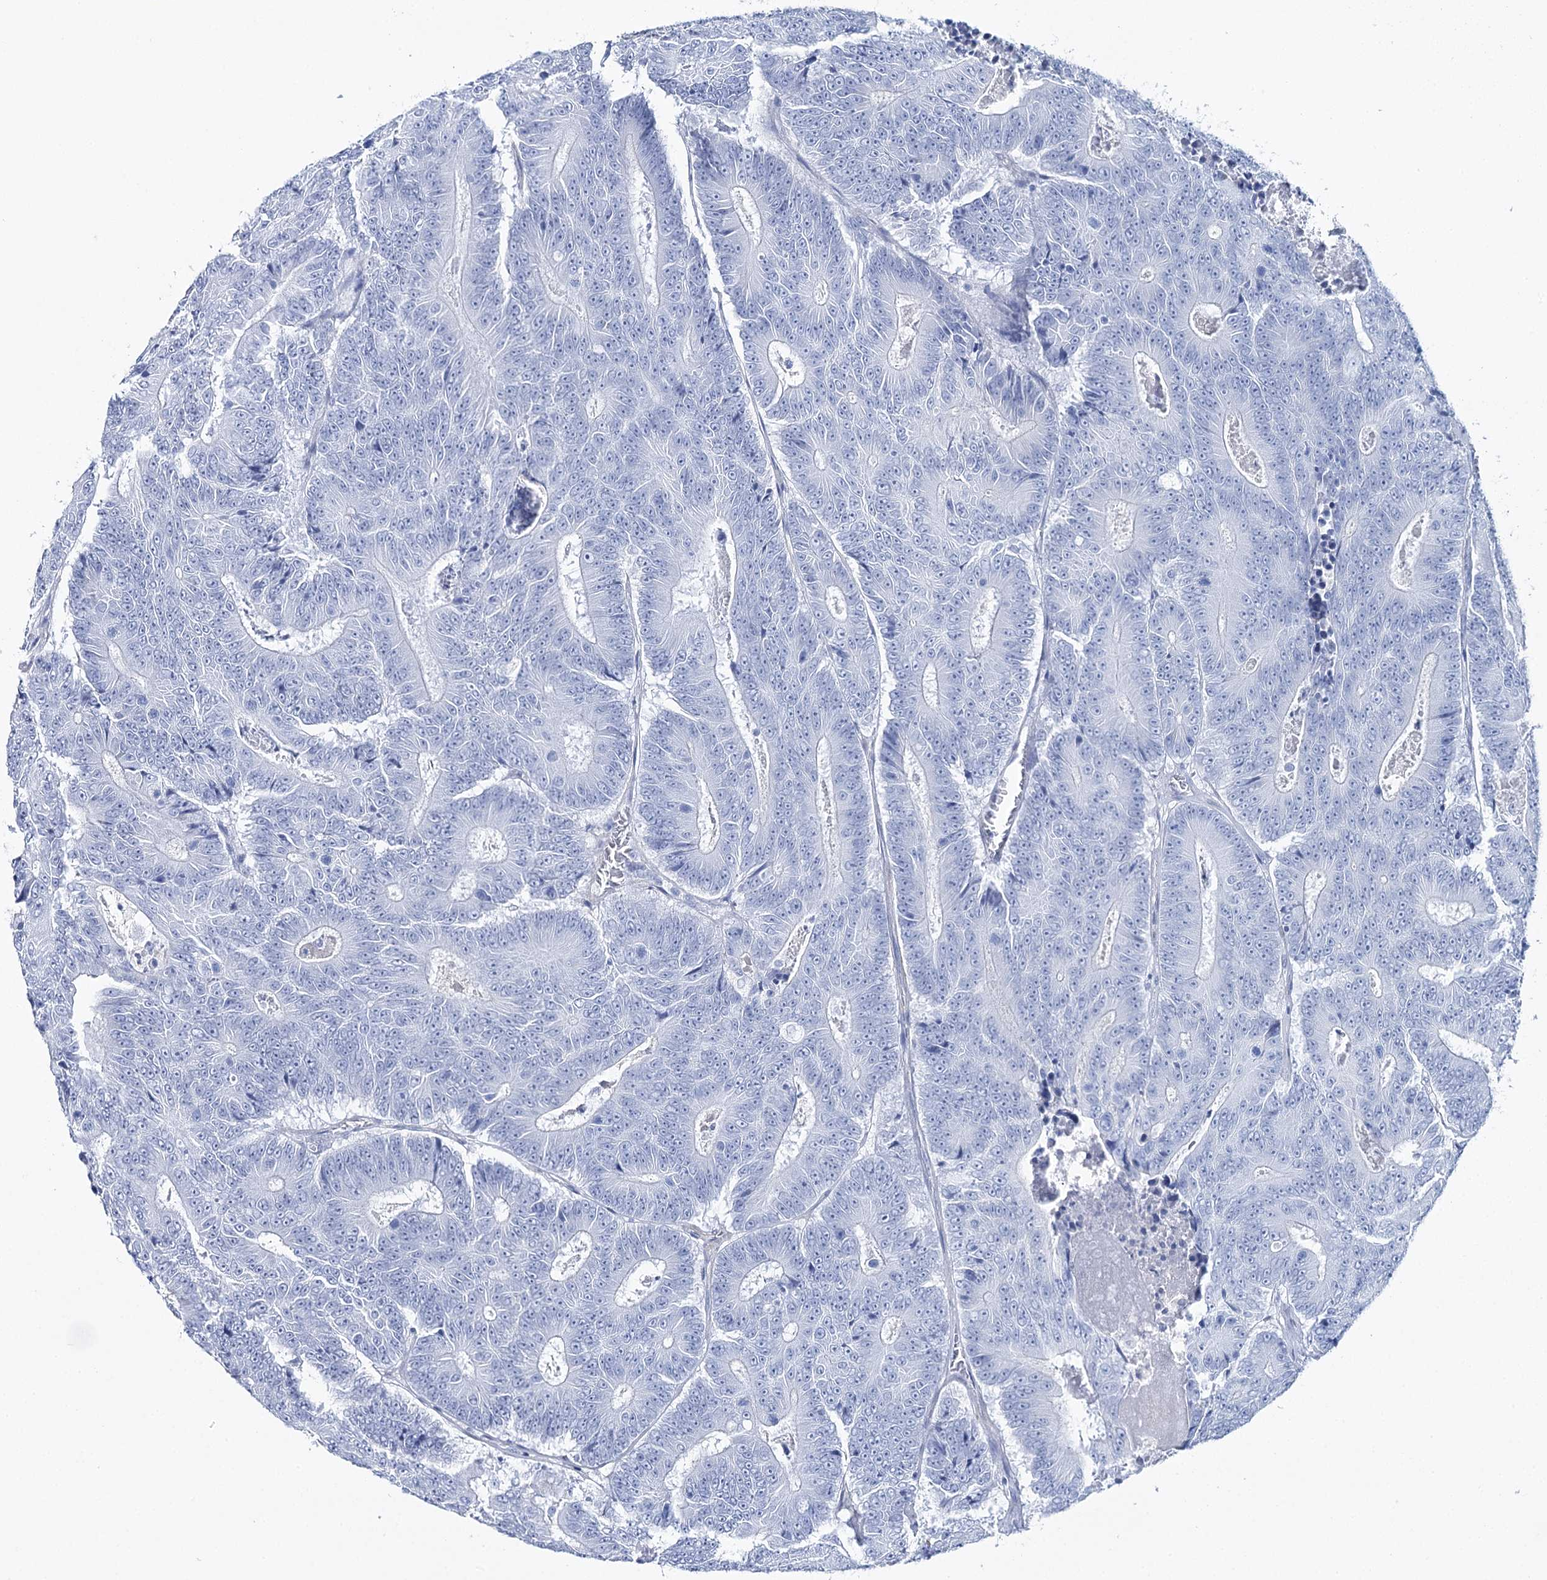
{"staining": {"intensity": "negative", "quantity": "none", "location": "none"}, "tissue": "colorectal cancer", "cell_type": "Tumor cells", "image_type": "cancer", "snomed": [{"axis": "morphology", "description": "Adenocarcinoma, NOS"}, {"axis": "topography", "description": "Colon"}], "caption": "The histopathology image shows no staining of tumor cells in colorectal cancer (adenocarcinoma). (Stains: DAB (3,3'-diaminobenzidine) IHC with hematoxylin counter stain, Microscopy: brightfield microscopy at high magnification).", "gene": "CSN3", "patient": {"sex": "male", "age": 83}}